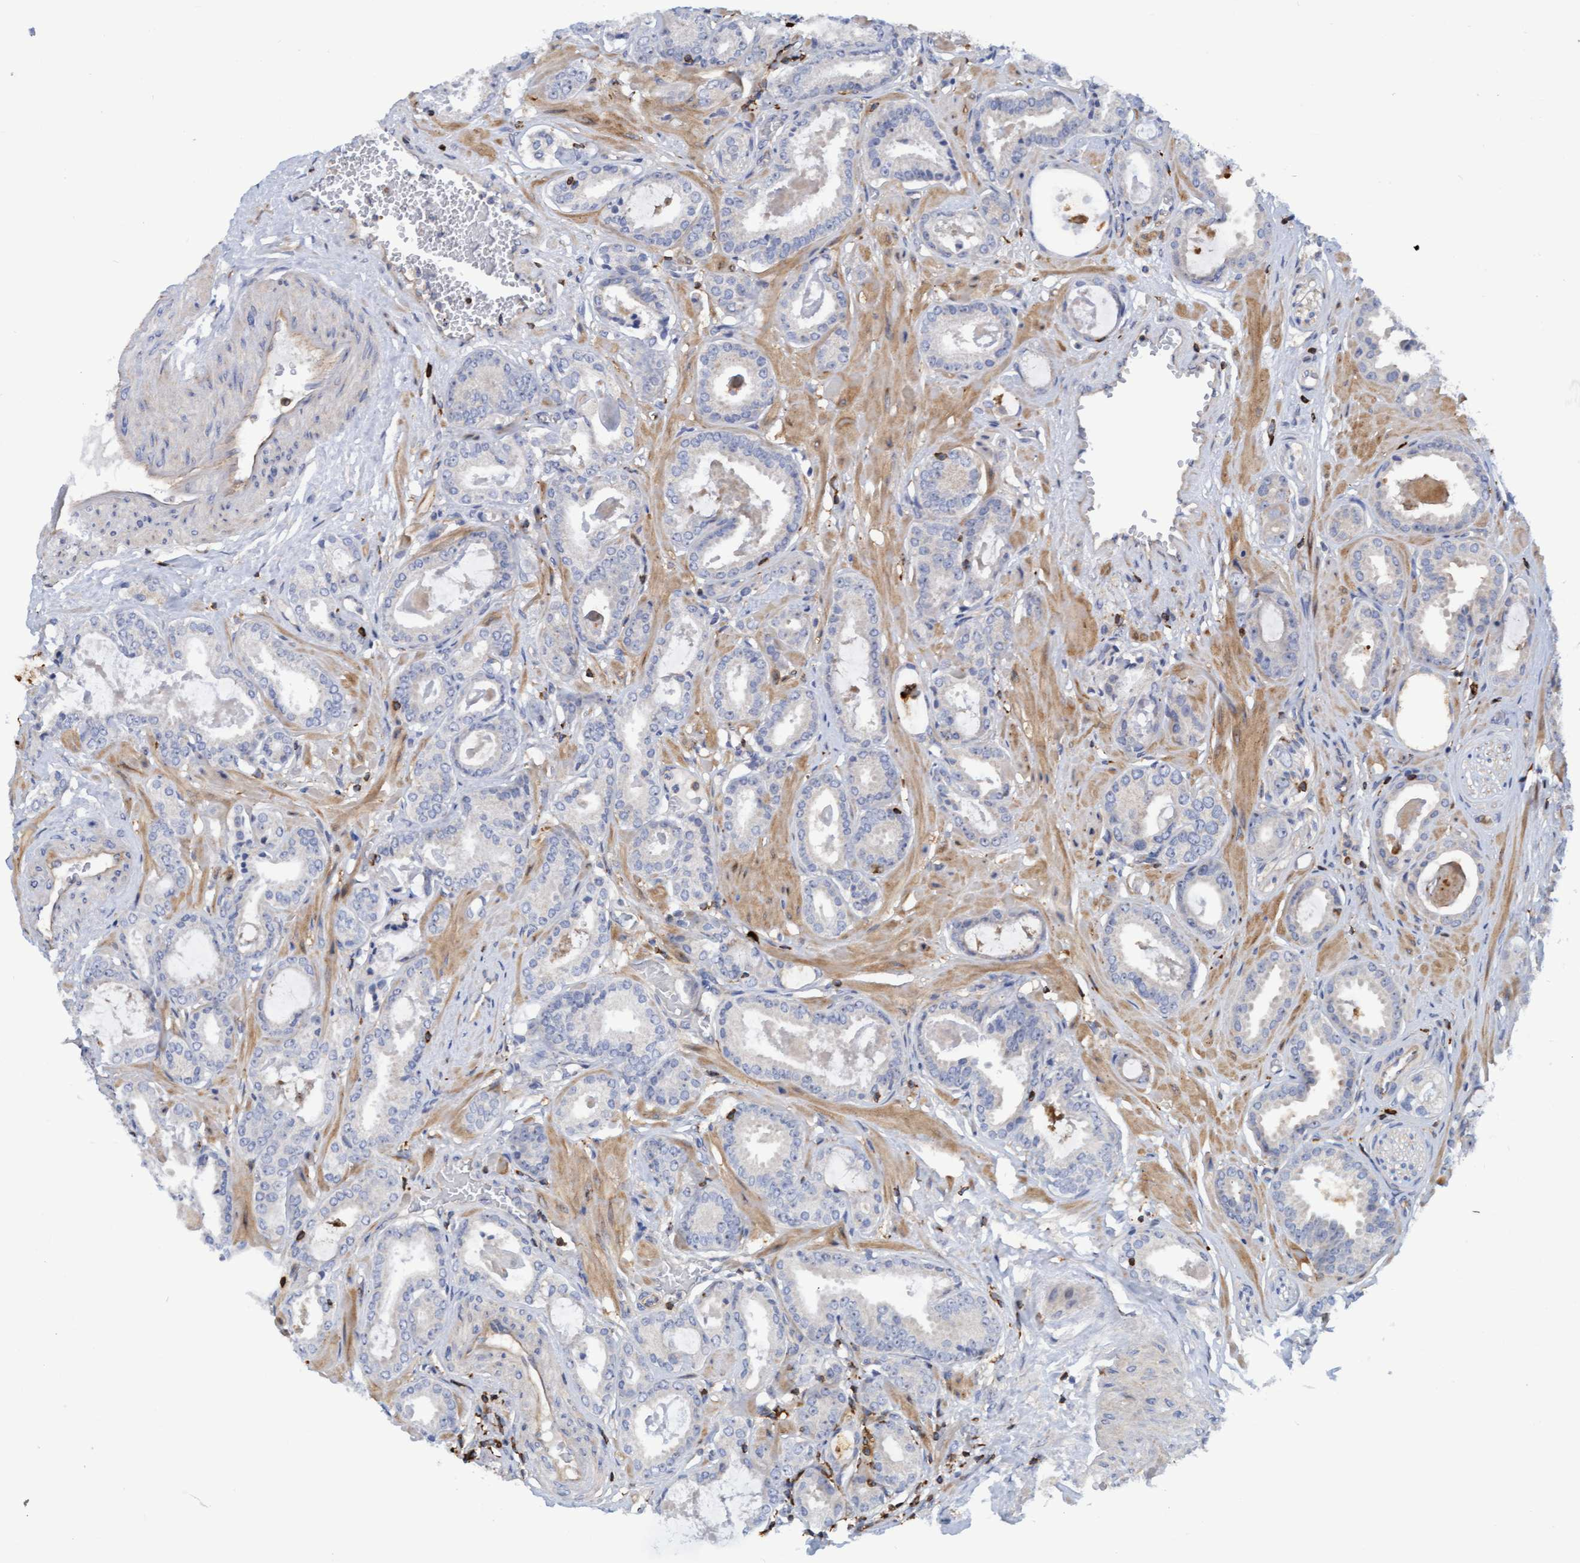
{"staining": {"intensity": "negative", "quantity": "none", "location": "none"}, "tissue": "prostate cancer", "cell_type": "Tumor cells", "image_type": "cancer", "snomed": [{"axis": "morphology", "description": "Adenocarcinoma, Low grade"}, {"axis": "topography", "description": "Prostate"}], "caption": "Immunohistochemistry (IHC) image of human prostate low-grade adenocarcinoma stained for a protein (brown), which shows no positivity in tumor cells.", "gene": "FNBP1", "patient": {"sex": "male", "age": 53}}